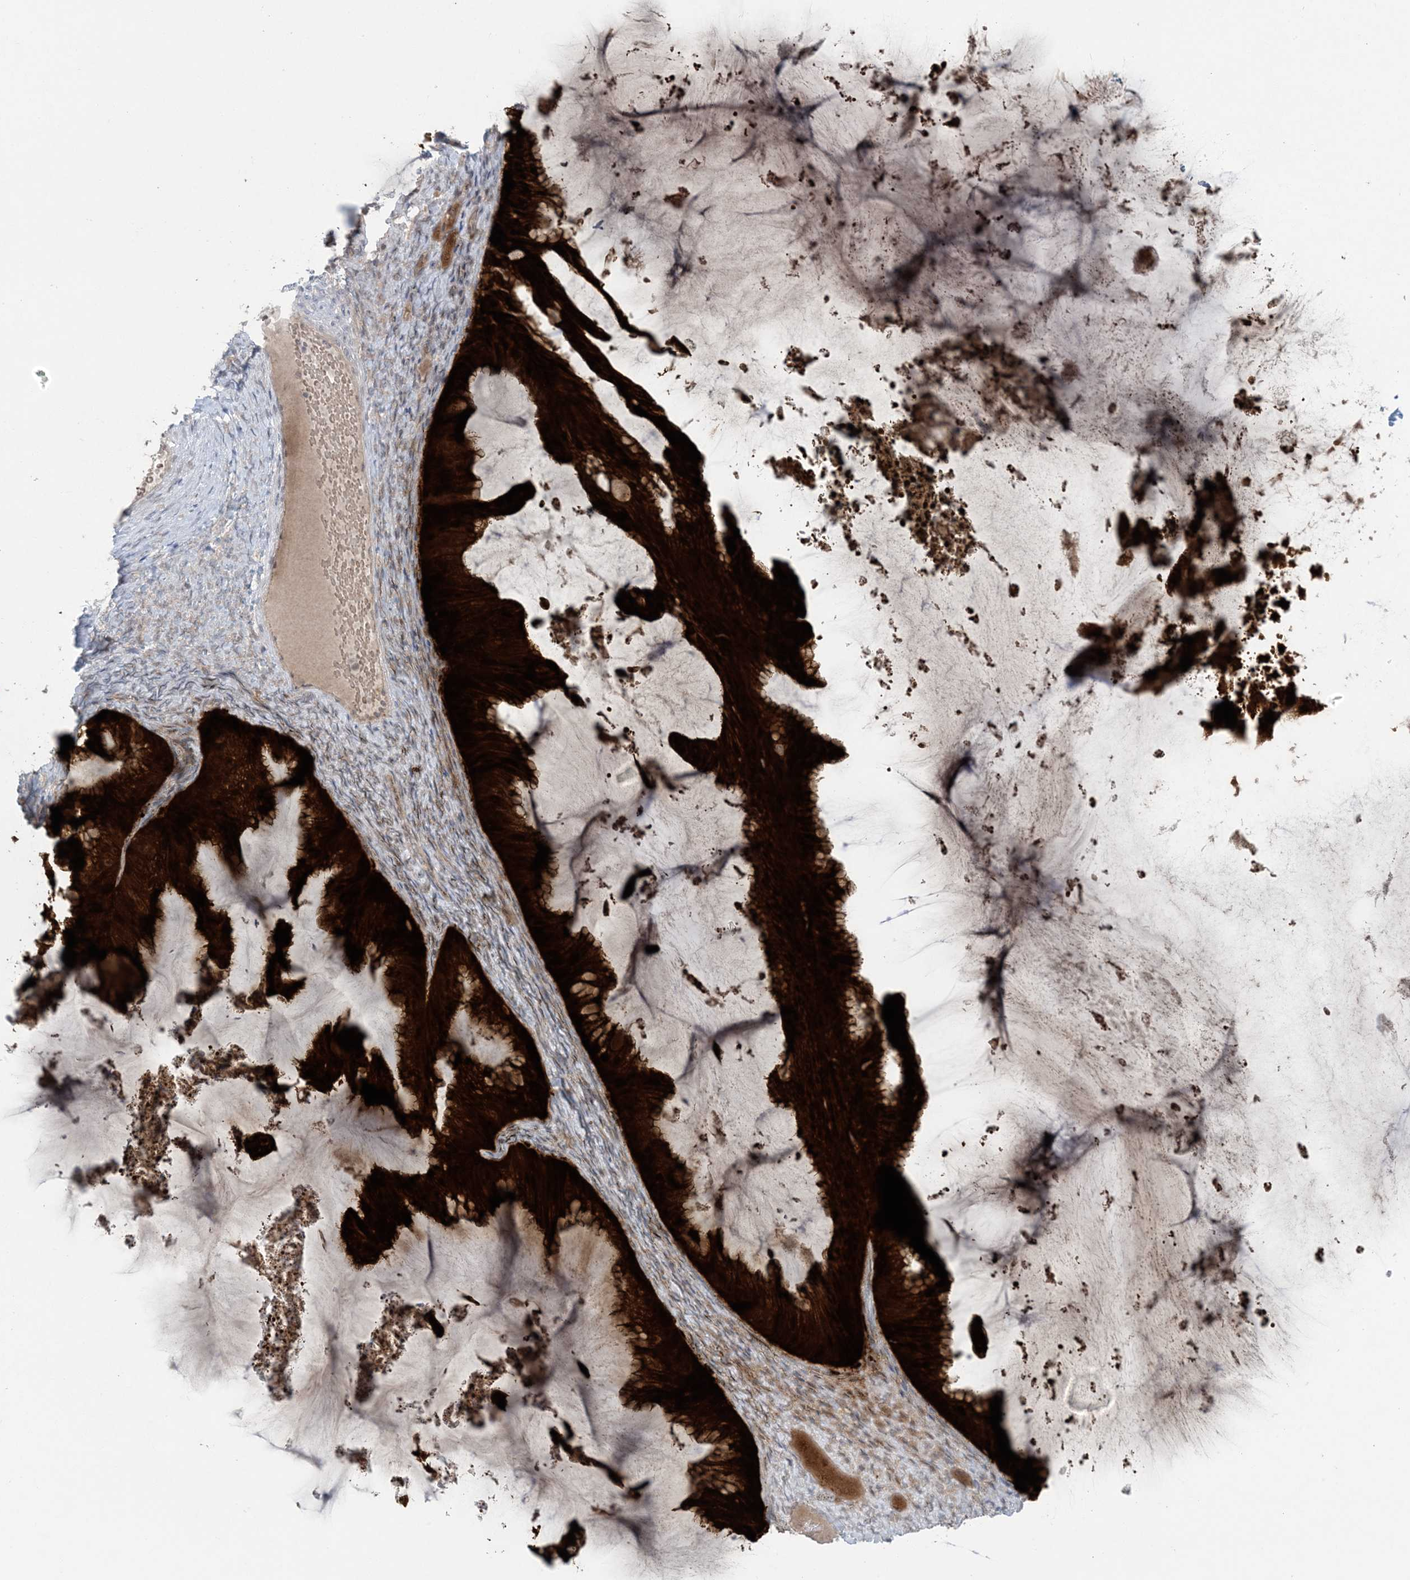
{"staining": {"intensity": "strong", "quantity": ">75%", "location": "cytoplasmic/membranous"}, "tissue": "ovarian cancer", "cell_type": "Tumor cells", "image_type": "cancer", "snomed": [{"axis": "morphology", "description": "Cystadenocarcinoma, mucinous, NOS"}, {"axis": "topography", "description": "Ovary"}], "caption": "Immunohistochemical staining of human mucinous cystadenocarcinoma (ovarian) displays strong cytoplasmic/membranous protein staining in approximately >75% of tumor cells. (DAB IHC with brightfield microscopy, high magnification).", "gene": "NRBP2", "patient": {"sex": "female", "age": 61}}